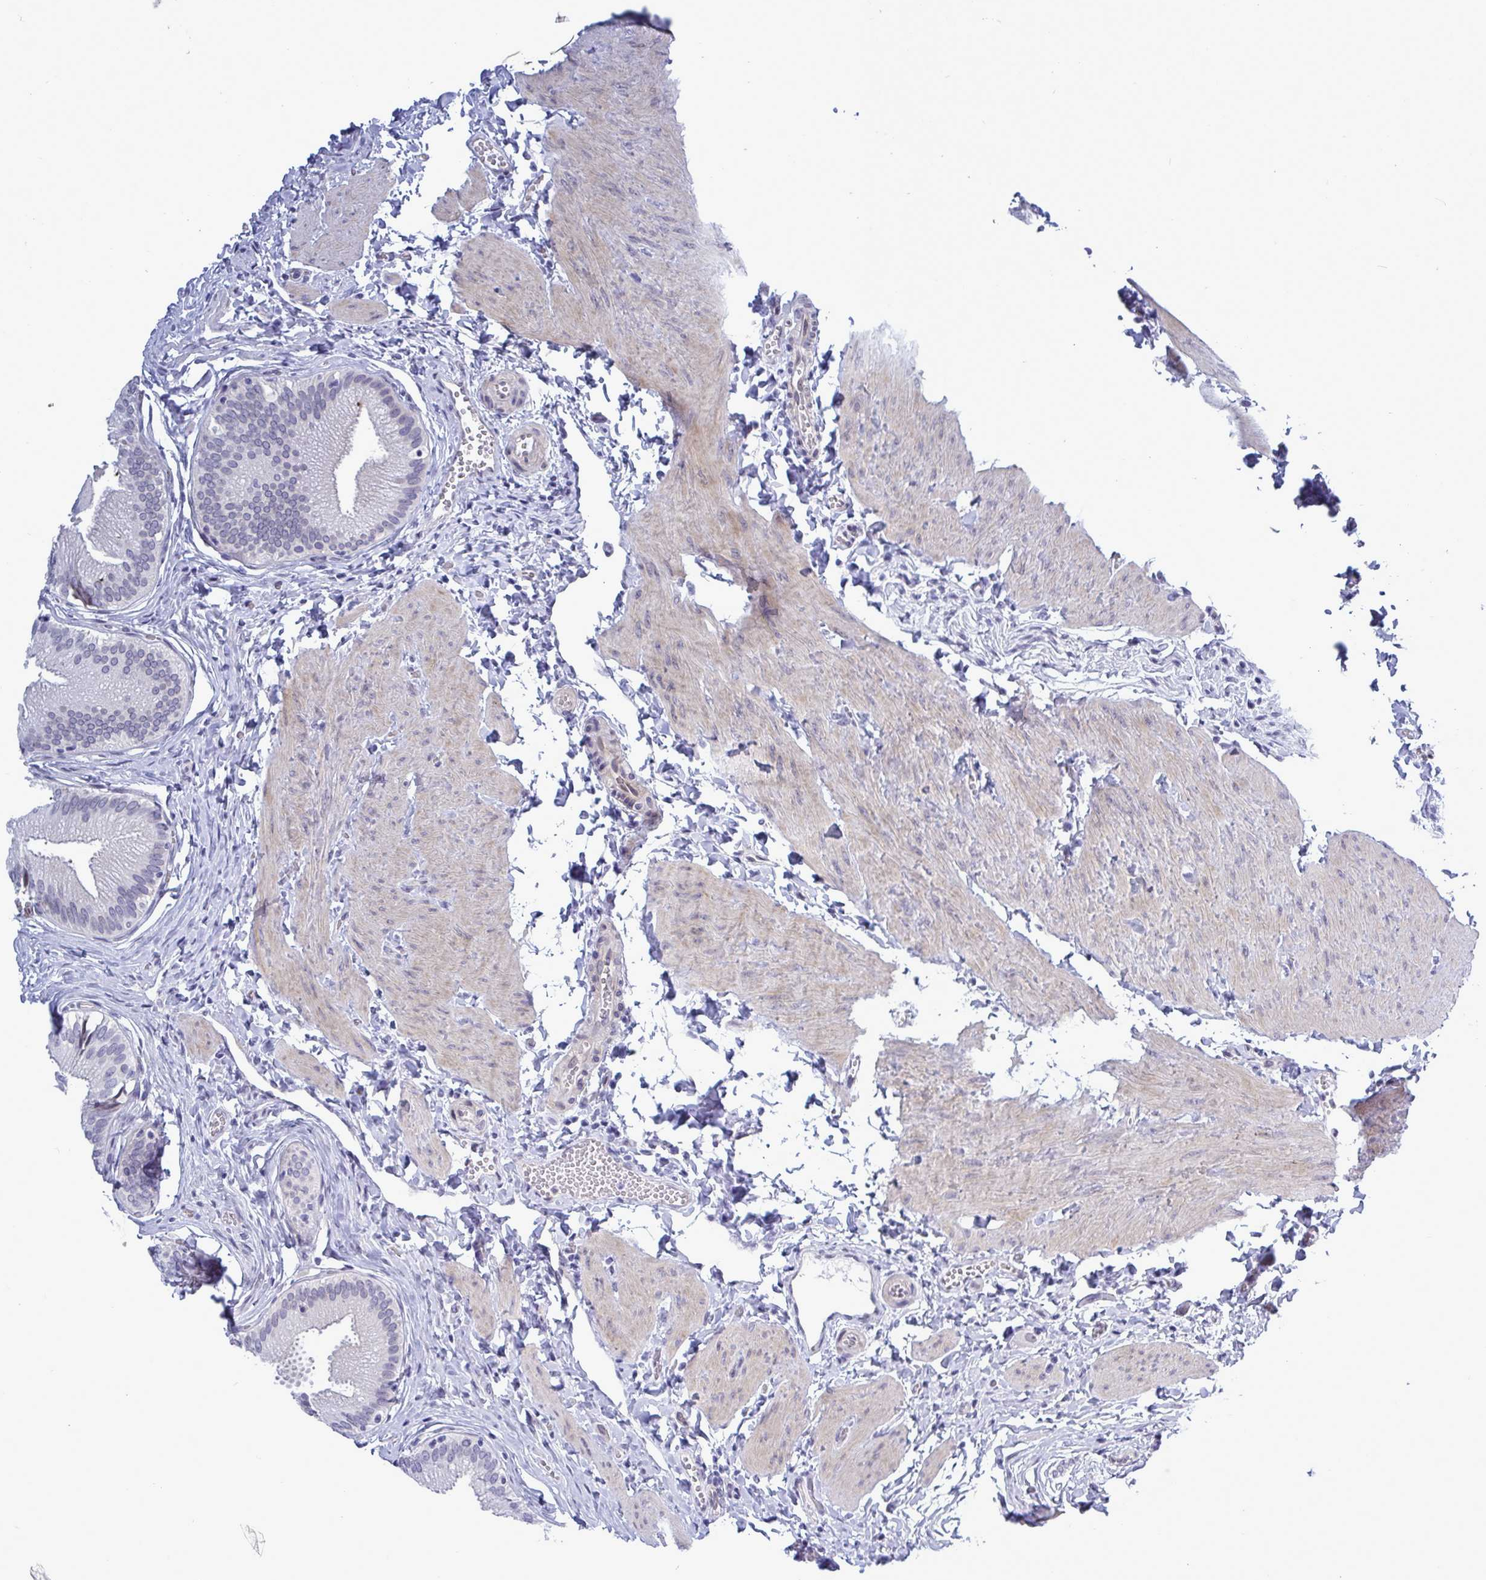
{"staining": {"intensity": "weak", "quantity": "<25%", "location": "nuclear"}, "tissue": "gallbladder", "cell_type": "Glandular cells", "image_type": "normal", "snomed": [{"axis": "morphology", "description": "Normal tissue, NOS"}, {"axis": "topography", "description": "Gallbladder"}], "caption": "The image reveals no staining of glandular cells in unremarkable gallbladder.", "gene": "MFSD4A", "patient": {"sex": "male", "age": 17}}